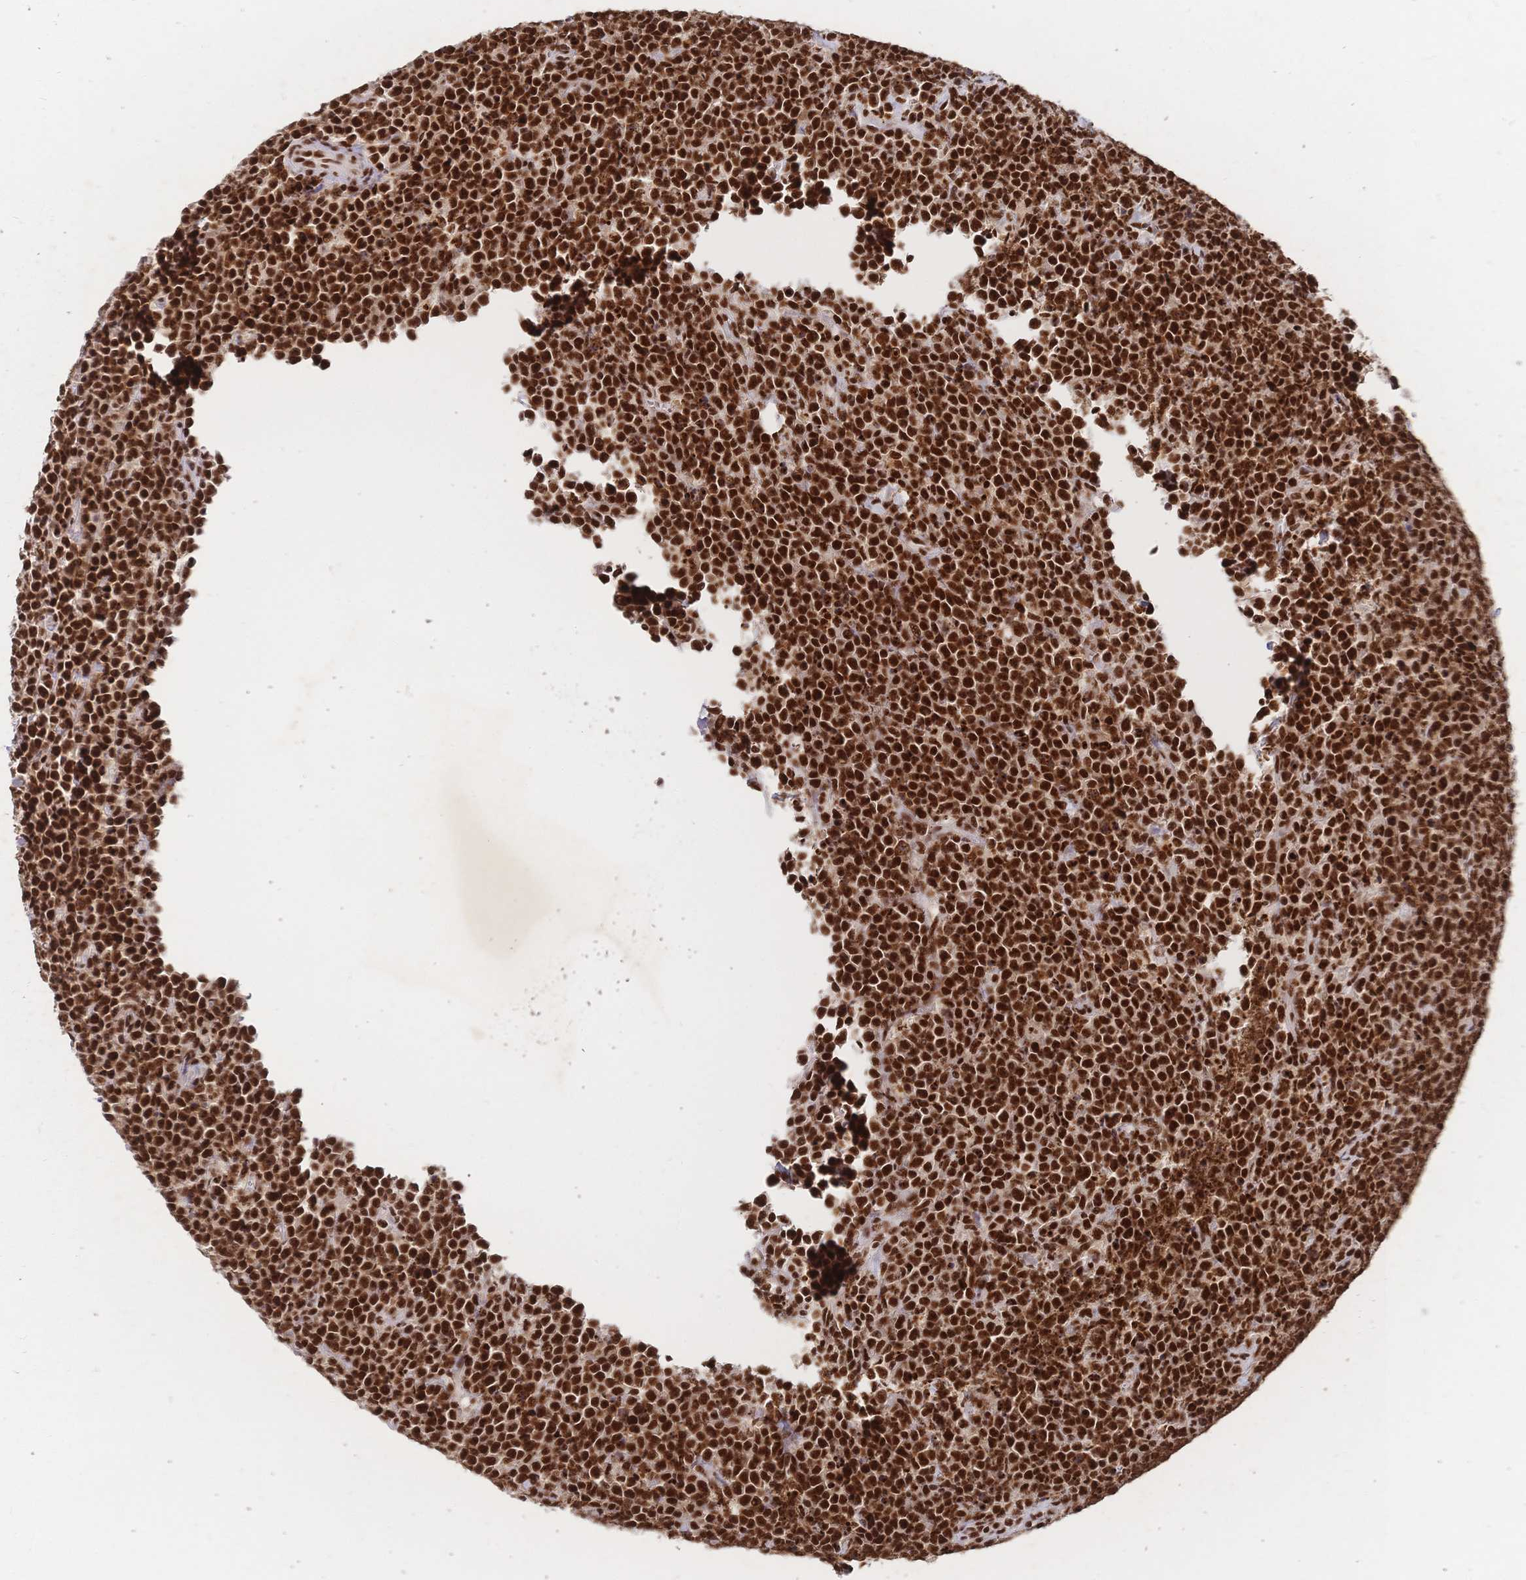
{"staining": {"intensity": "strong", "quantity": ">75%", "location": "nuclear"}, "tissue": "lymphoma", "cell_type": "Tumor cells", "image_type": "cancer", "snomed": [{"axis": "morphology", "description": "Malignant lymphoma, non-Hodgkin's type, High grade"}, {"axis": "topography", "description": "Small intestine"}], "caption": "Tumor cells demonstrate strong nuclear positivity in approximately >75% of cells in lymphoma. Ihc stains the protein in brown and the nuclei are stained blue.", "gene": "SRSF1", "patient": {"sex": "female", "age": 56}}